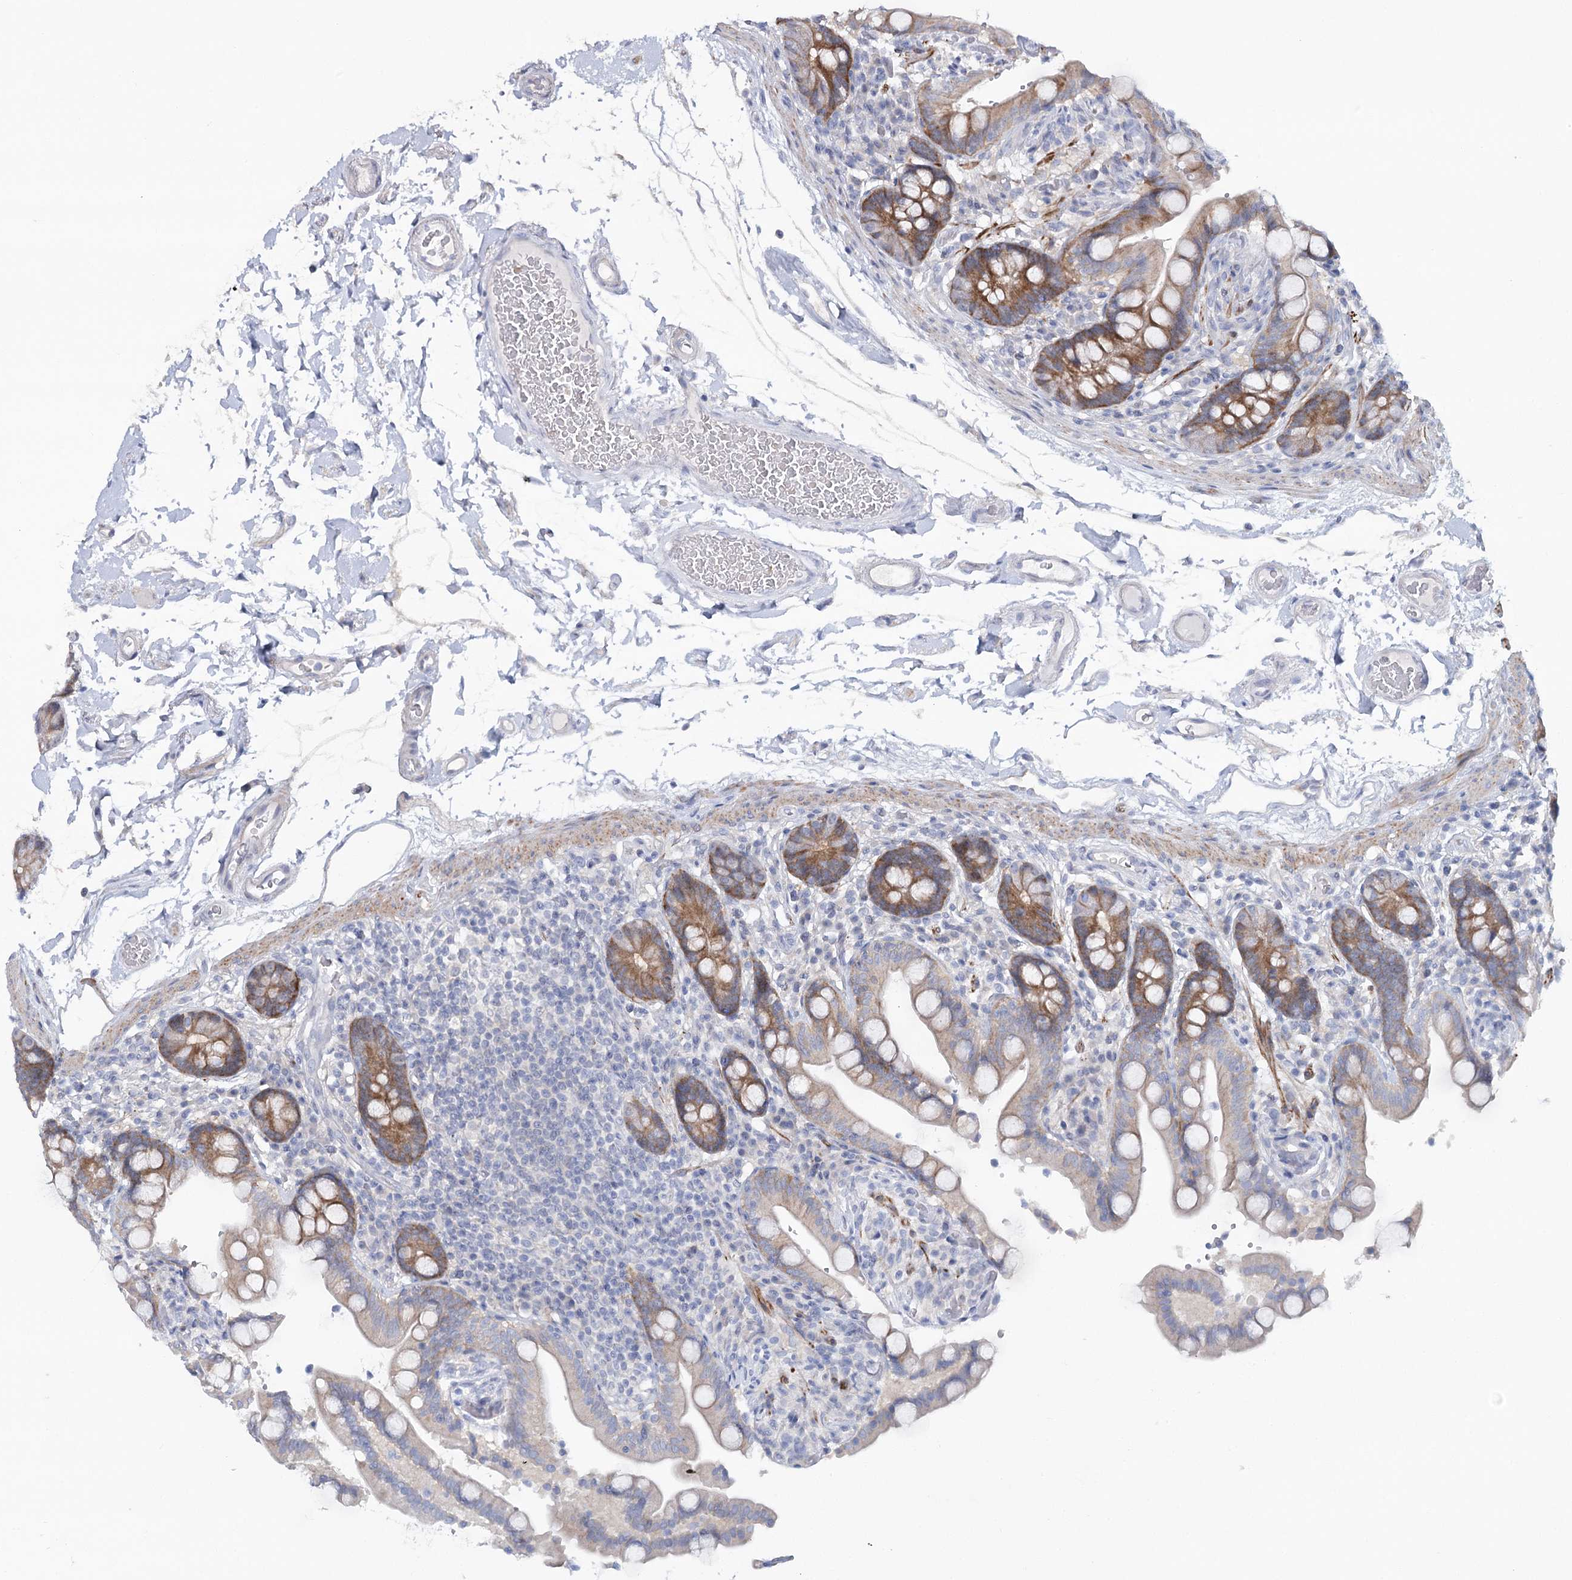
{"staining": {"intensity": "negative", "quantity": "none", "location": "none"}, "tissue": "colon", "cell_type": "Endothelial cells", "image_type": "normal", "snomed": [{"axis": "morphology", "description": "Normal tissue, NOS"}, {"axis": "topography", "description": "Smooth muscle"}, {"axis": "topography", "description": "Colon"}], "caption": "Human colon stained for a protein using IHC demonstrates no positivity in endothelial cells.", "gene": "MAP3K13", "patient": {"sex": "male", "age": 73}}